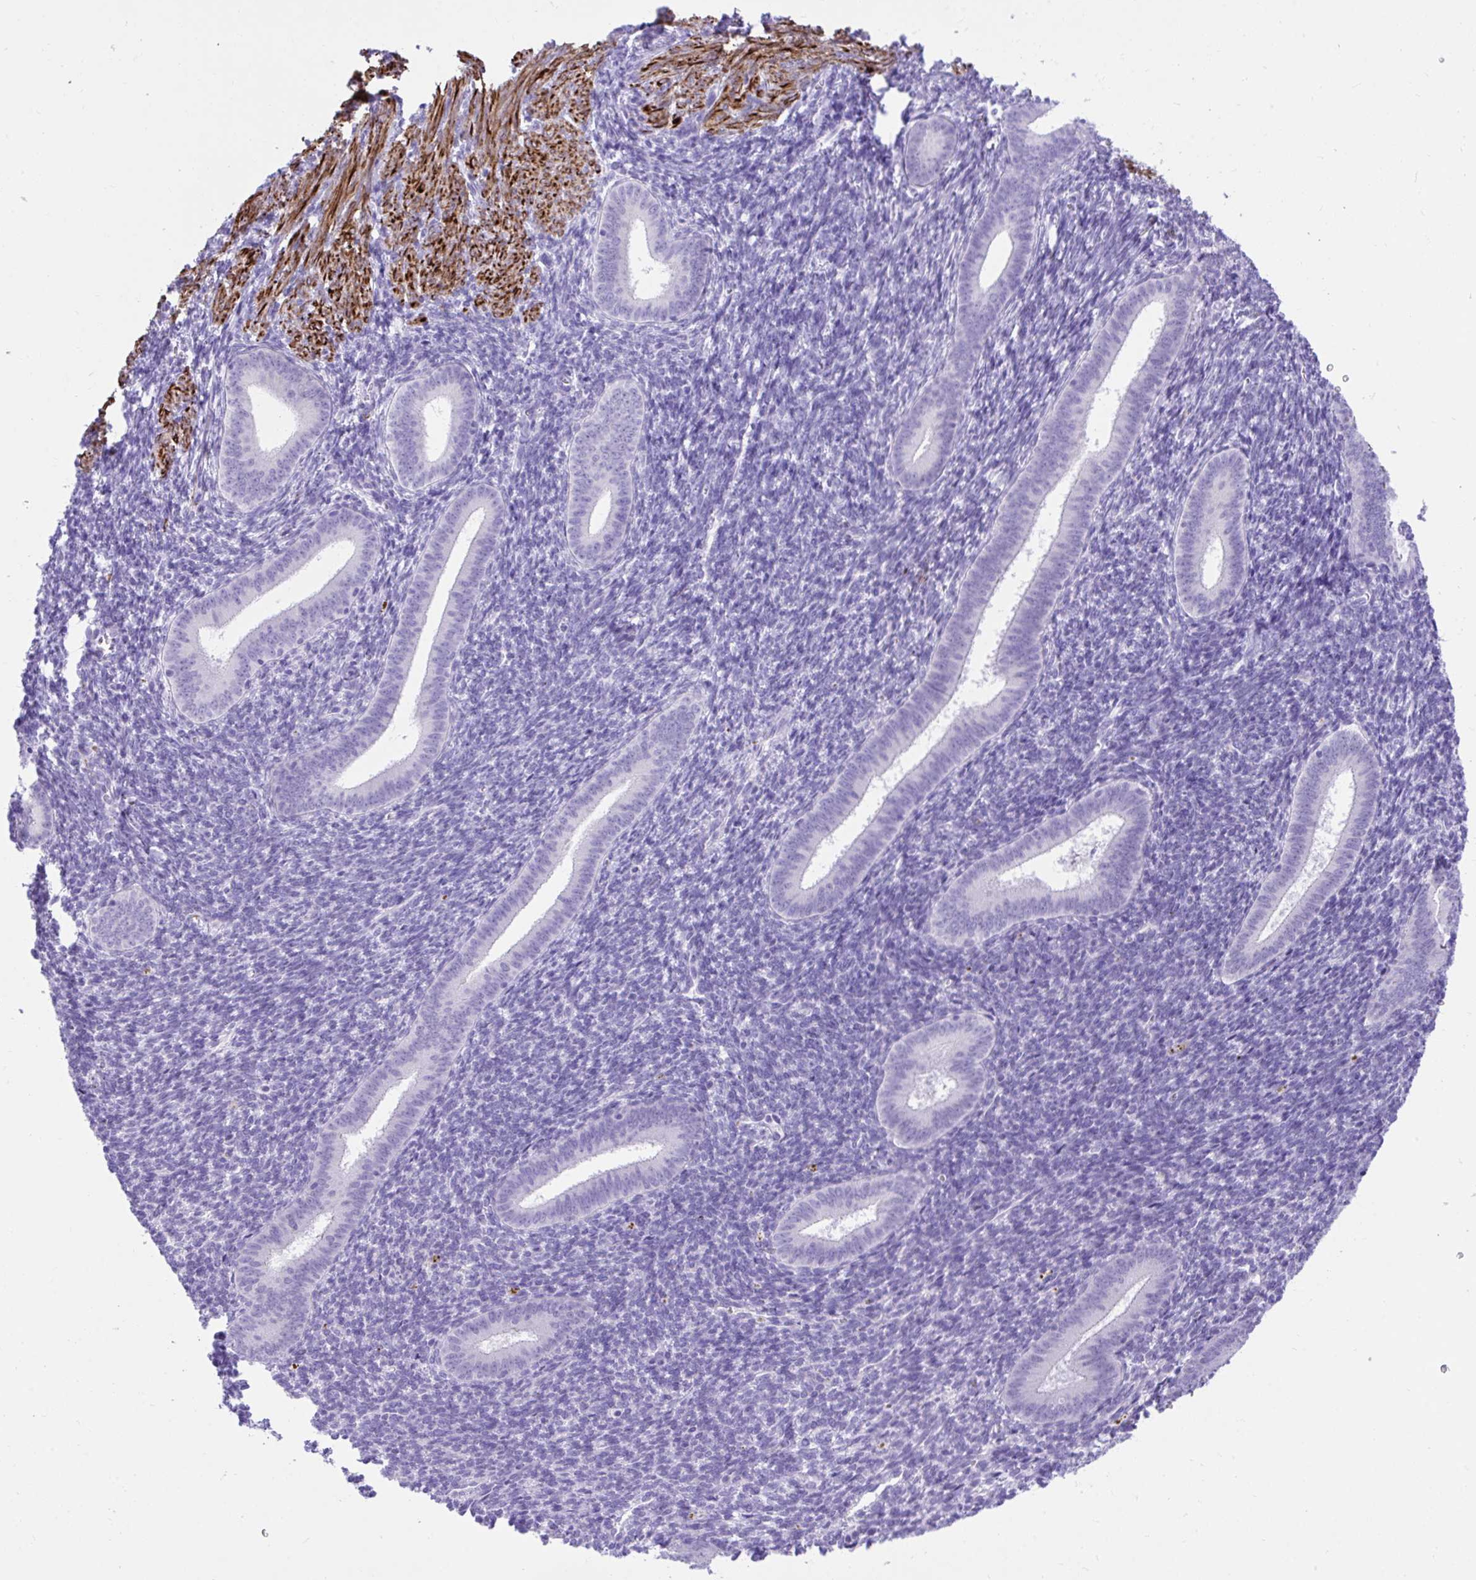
{"staining": {"intensity": "negative", "quantity": "none", "location": "none"}, "tissue": "endometrium", "cell_type": "Cells in endometrial stroma", "image_type": "normal", "snomed": [{"axis": "morphology", "description": "Normal tissue, NOS"}, {"axis": "topography", "description": "Endometrium"}], "caption": "An immunohistochemistry (IHC) image of unremarkable endometrium is shown. There is no staining in cells in endometrial stroma of endometrium. Nuclei are stained in blue.", "gene": "KCNN4", "patient": {"sex": "female", "age": 25}}